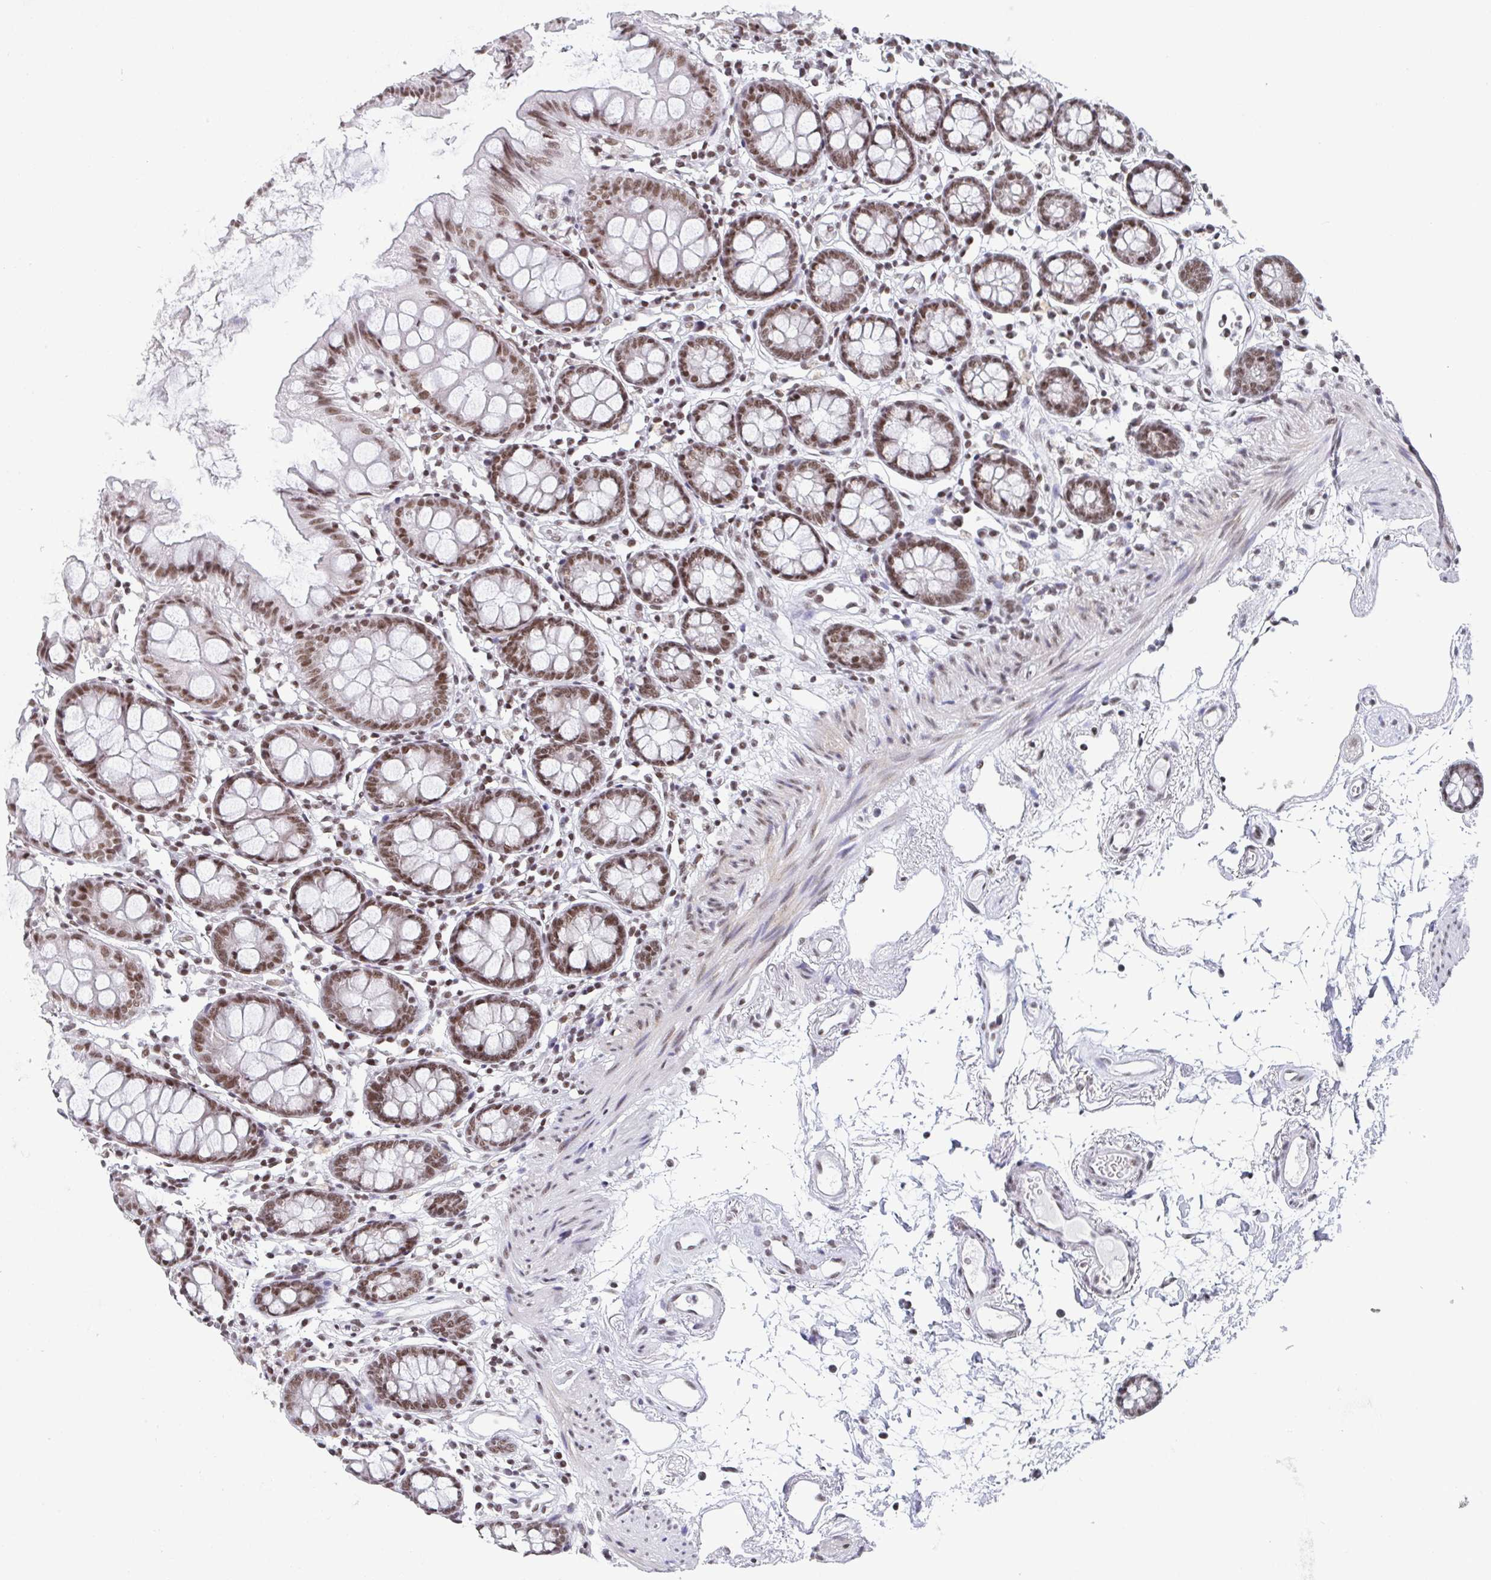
{"staining": {"intensity": "weak", "quantity": "<25%", "location": "nuclear"}, "tissue": "colon", "cell_type": "Endothelial cells", "image_type": "normal", "snomed": [{"axis": "morphology", "description": "Normal tissue, NOS"}, {"axis": "topography", "description": "Colon"}], "caption": "This is a photomicrograph of IHC staining of unremarkable colon, which shows no staining in endothelial cells.", "gene": "CTCF", "patient": {"sex": "female", "age": 84}}